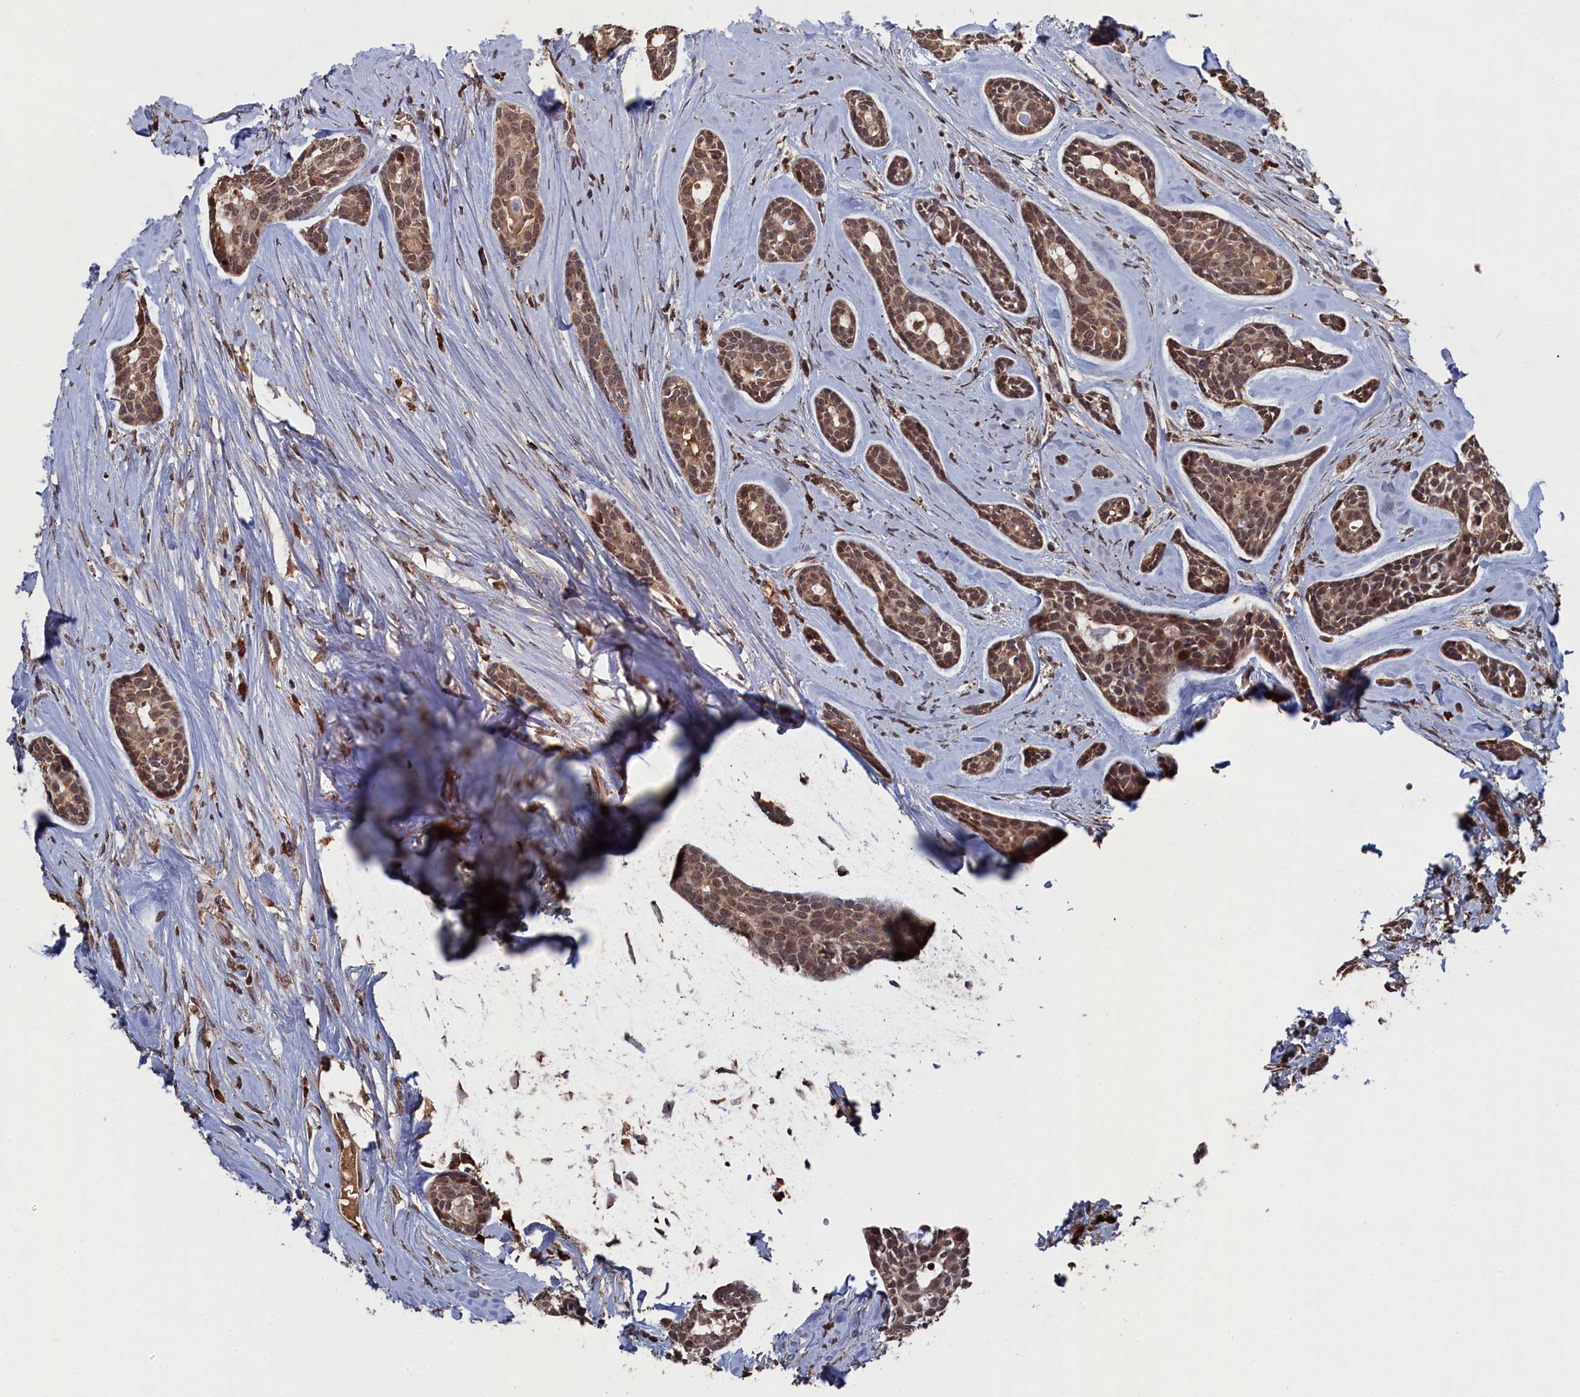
{"staining": {"intensity": "moderate", "quantity": ">75%", "location": "nuclear"}, "tissue": "head and neck cancer", "cell_type": "Tumor cells", "image_type": "cancer", "snomed": [{"axis": "morphology", "description": "Adenocarcinoma, NOS"}, {"axis": "topography", "description": "Subcutis"}, {"axis": "topography", "description": "Head-Neck"}], "caption": "Immunohistochemistry of human head and neck cancer exhibits medium levels of moderate nuclear positivity in approximately >75% of tumor cells.", "gene": "CEACAM21", "patient": {"sex": "female", "age": 73}}